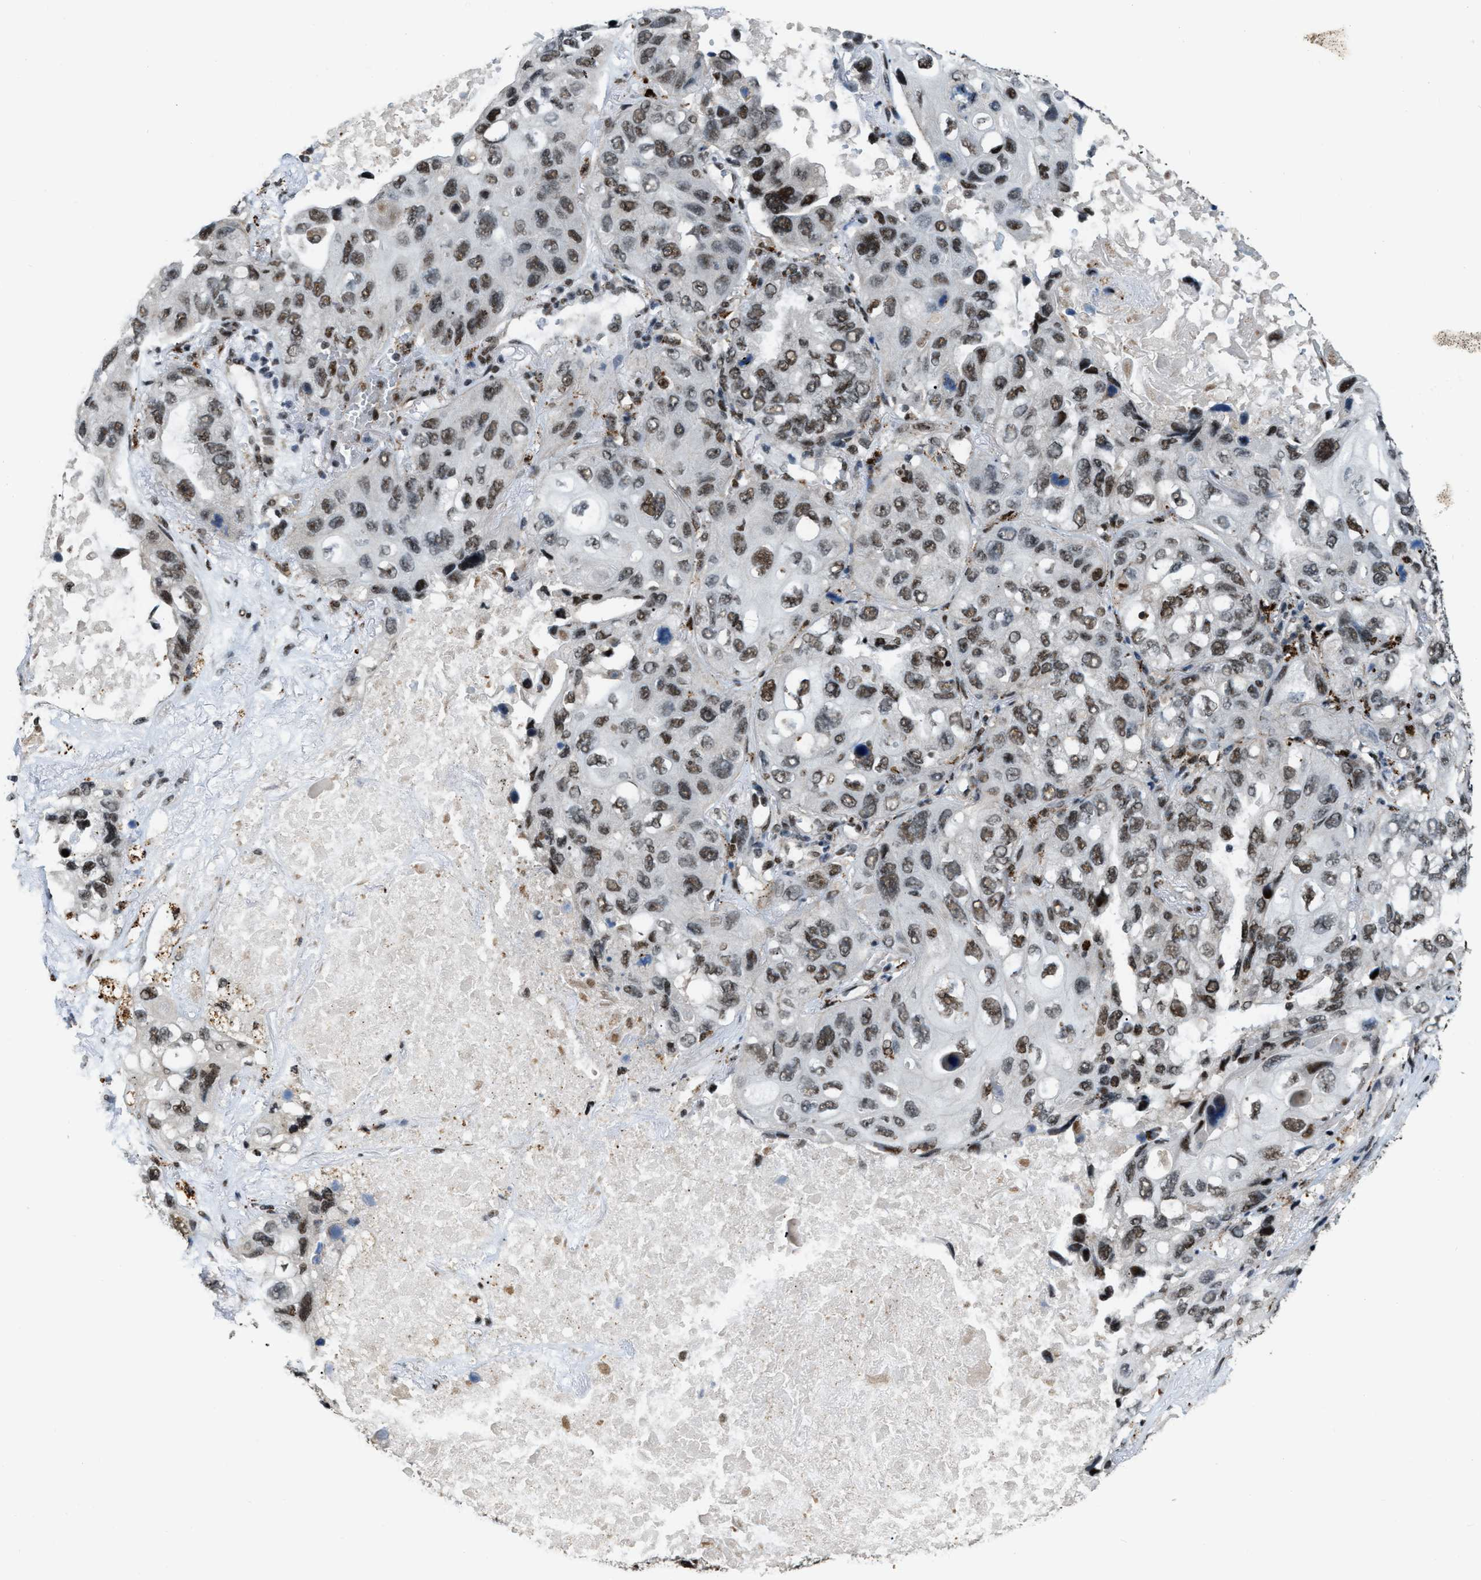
{"staining": {"intensity": "moderate", "quantity": ">75%", "location": "nuclear"}, "tissue": "lung cancer", "cell_type": "Tumor cells", "image_type": "cancer", "snomed": [{"axis": "morphology", "description": "Squamous cell carcinoma, NOS"}, {"axis": "topography", "description": "Lung"}], "caption": "A brown stain highlights moderate nuclear expression of a protein in lung squamous cell carcinoma tumor cells.", "gene": "NUMA1", "patient": {"sex": "female", "age": 73}}